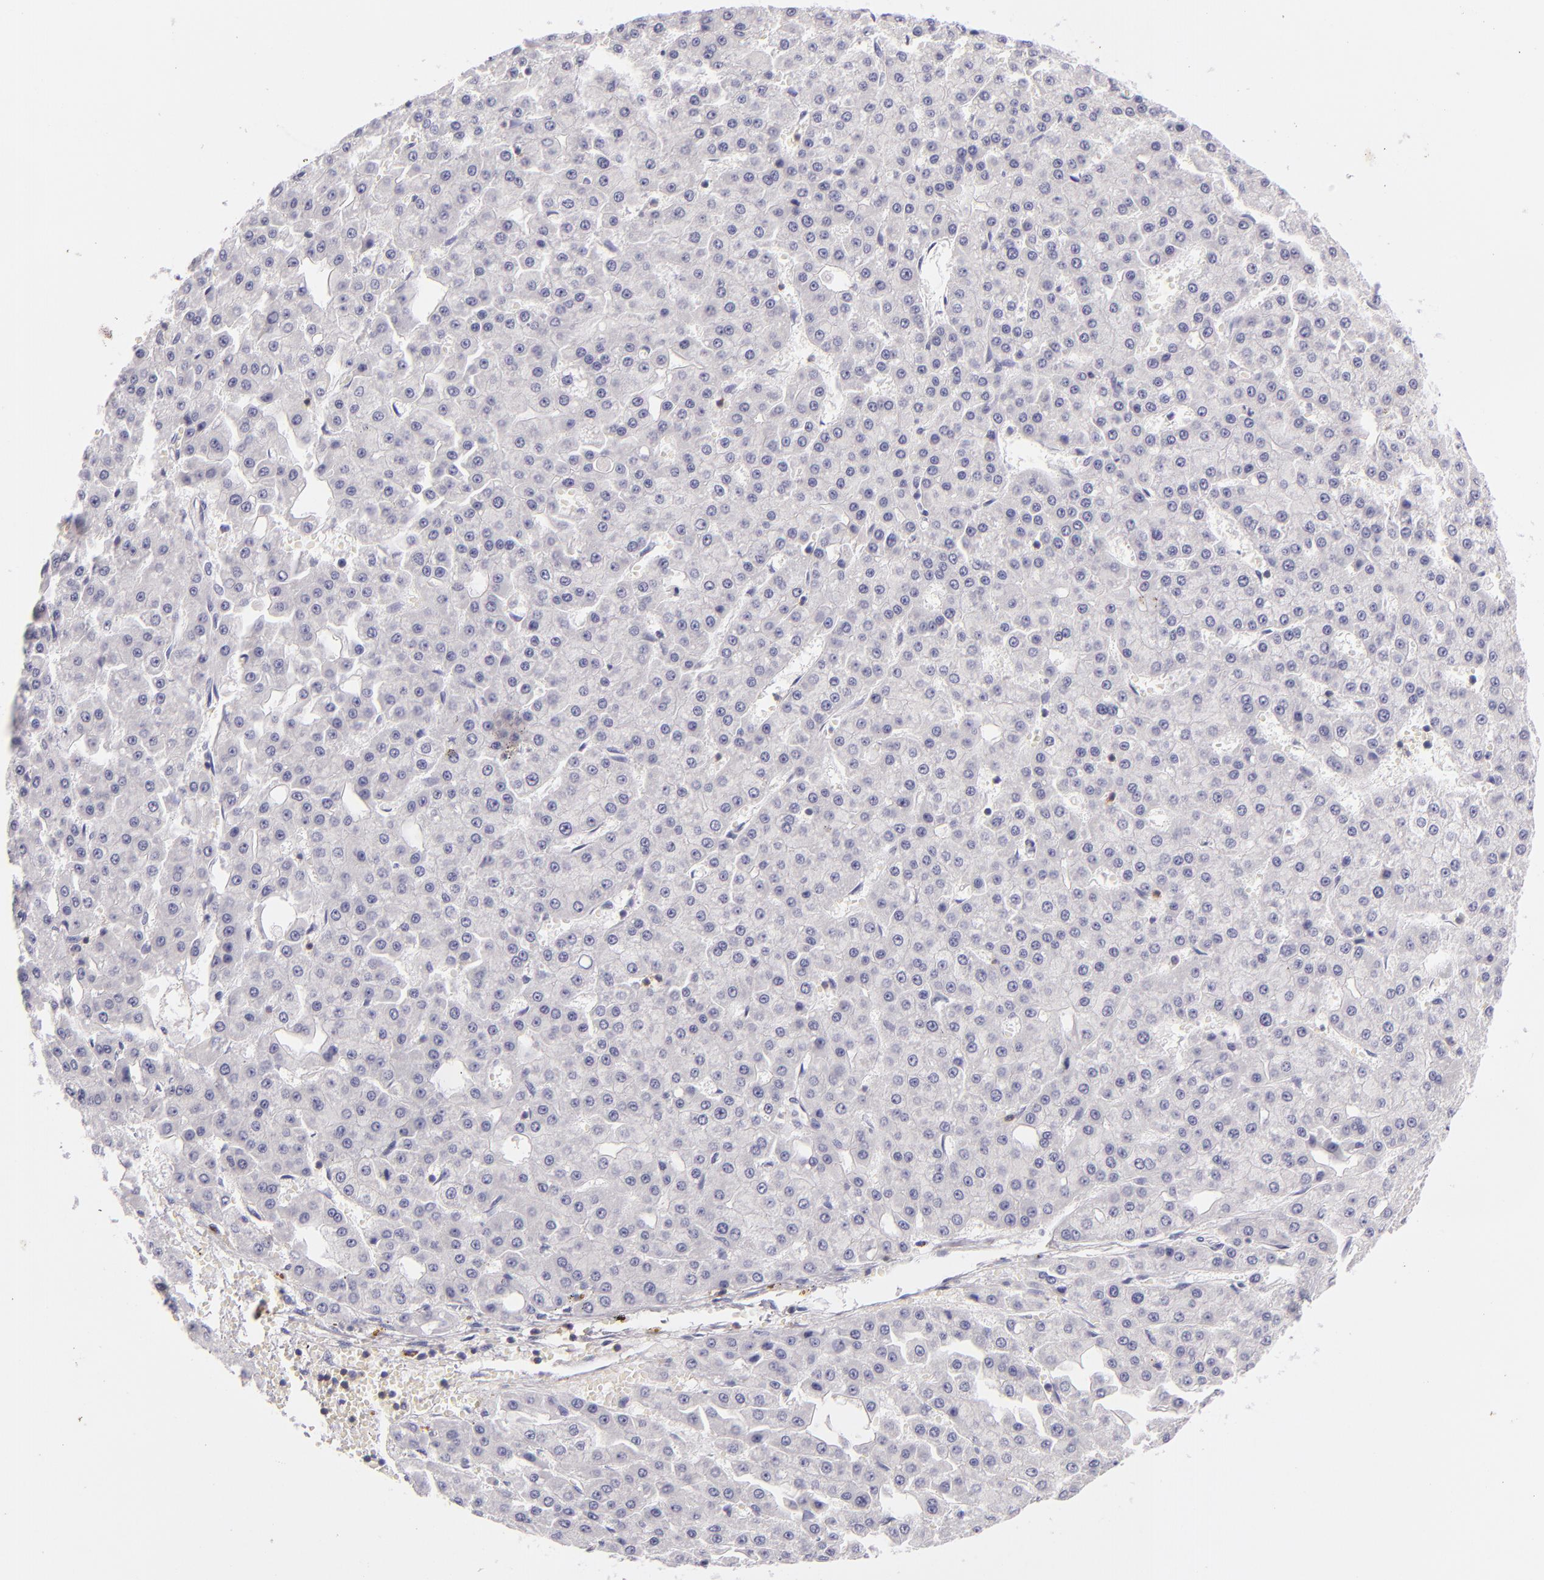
{"staining": {"intensity": "negative", "quantity": "none", "location": "none"}, "tissue": "liver cancer", "cell_type": "Tumor cells", "image_type": "cancer", "snomed": [{"axis": "morphology", "description": "Carcinoma, Hepatocellular, NOS"}, {"axis": "topography", "description": "Liver"}], "caption": "Photomicrograph shows no protein staining in tumor cells of liver cancer (hepatocellular carcinoma) tissue.", "gene": "CD48", "patient": {"sex": "male", "age": 47}}